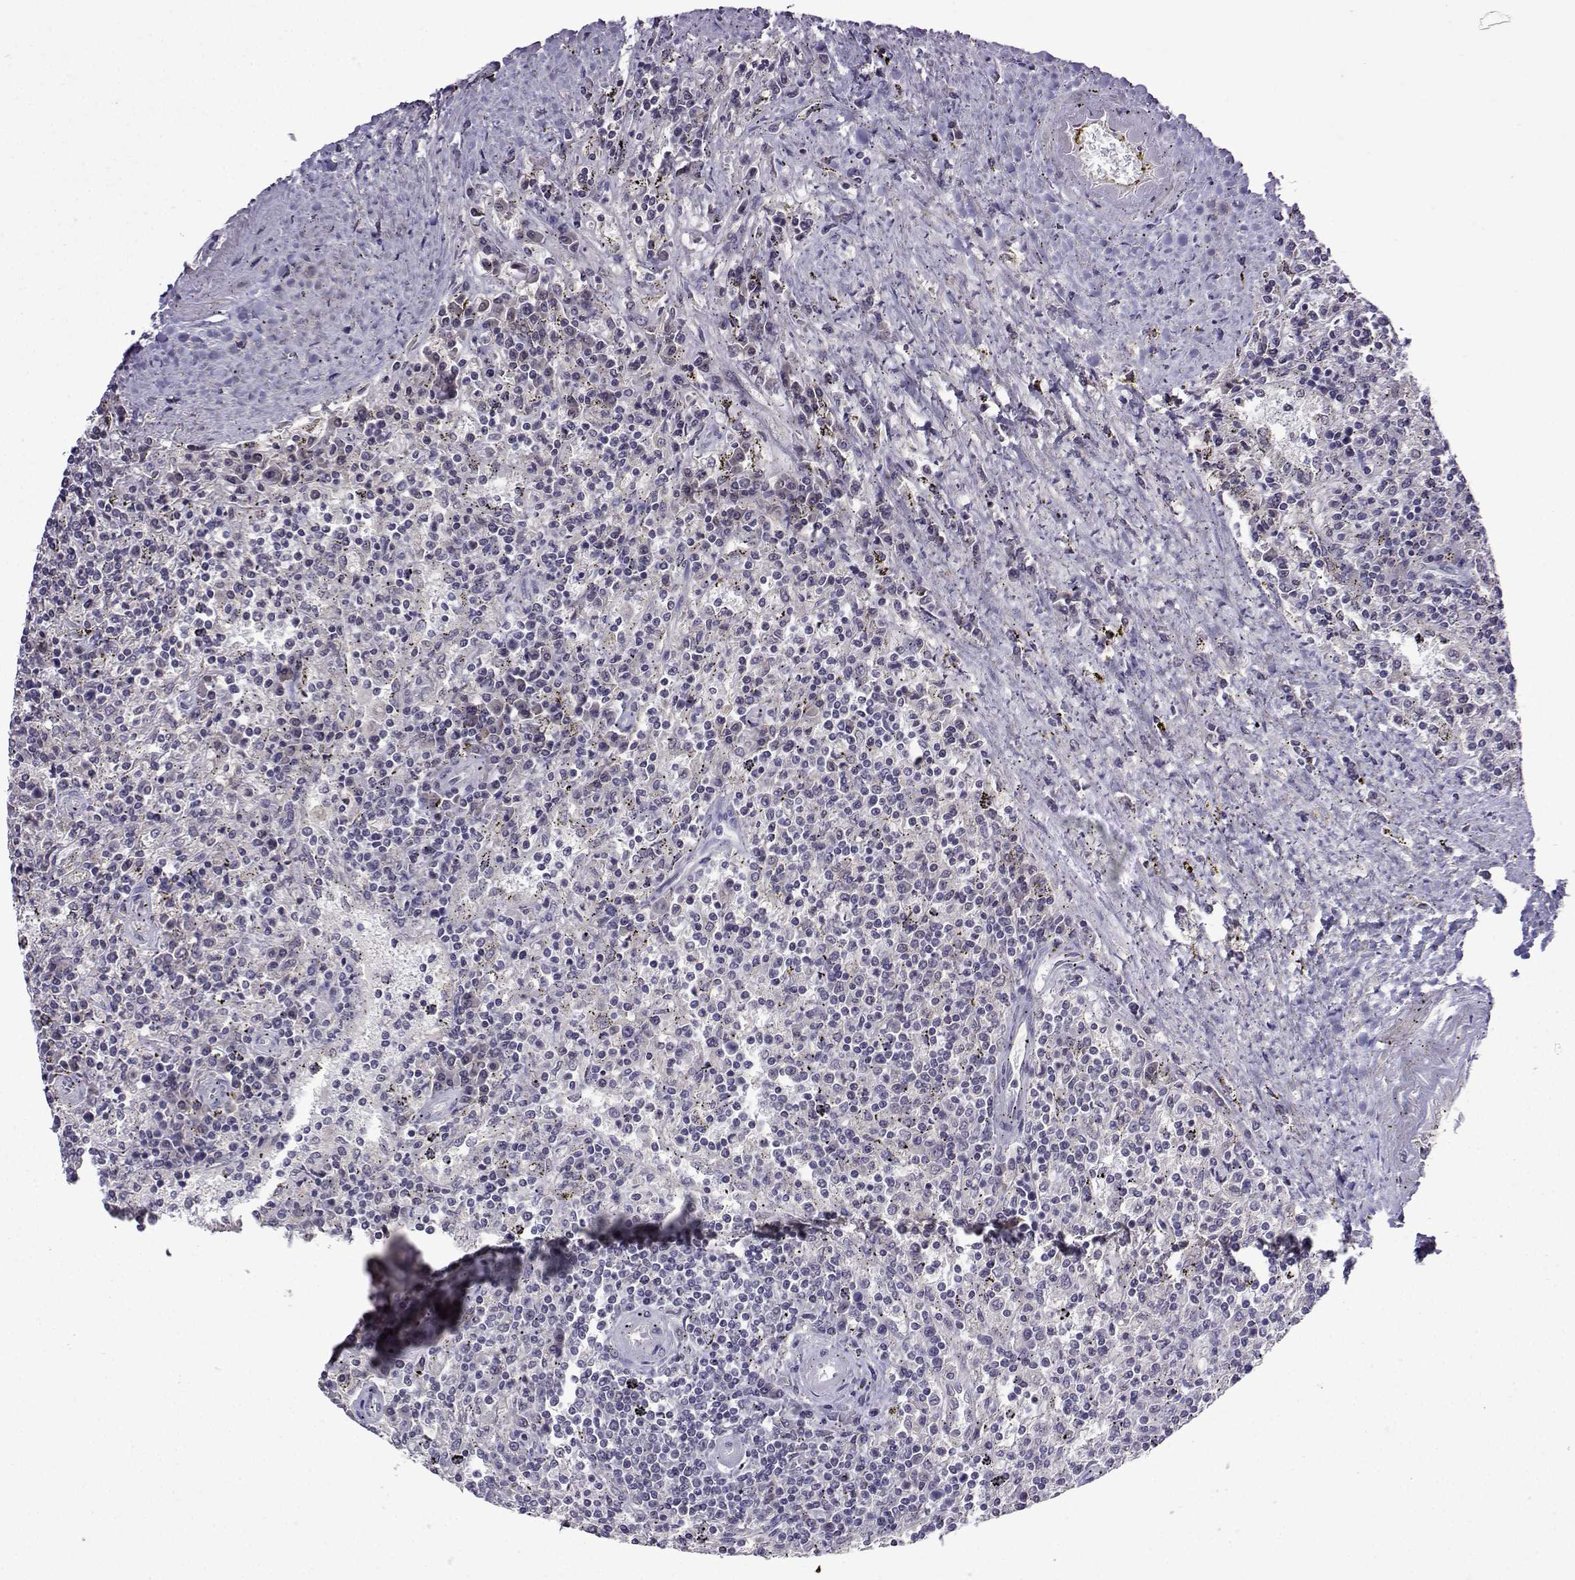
{"staining": {"intensity": "negative", "quantity": "none", "location": "none"}, "tissue": "lymphoma", "cell_type": "Tumor cells", "image_type": "cancer", "snomed": [{"axis": "morphology", "description": "Malignant lymphoma, non-Hodgkin's type, Low grade"}, {"axis": "topography", "description": "Spleen"}], "caption": "Immunohistochemistry of lymphoma reveals no expression in tumor cells. (Stains: DAB immunohistochemistry (IHC) with hematoxylin counter stain, Microscopy: brightfield microscopy at high magnification).", "gene": "CCL28", "patient": {"sex": "male", "age": 62}}